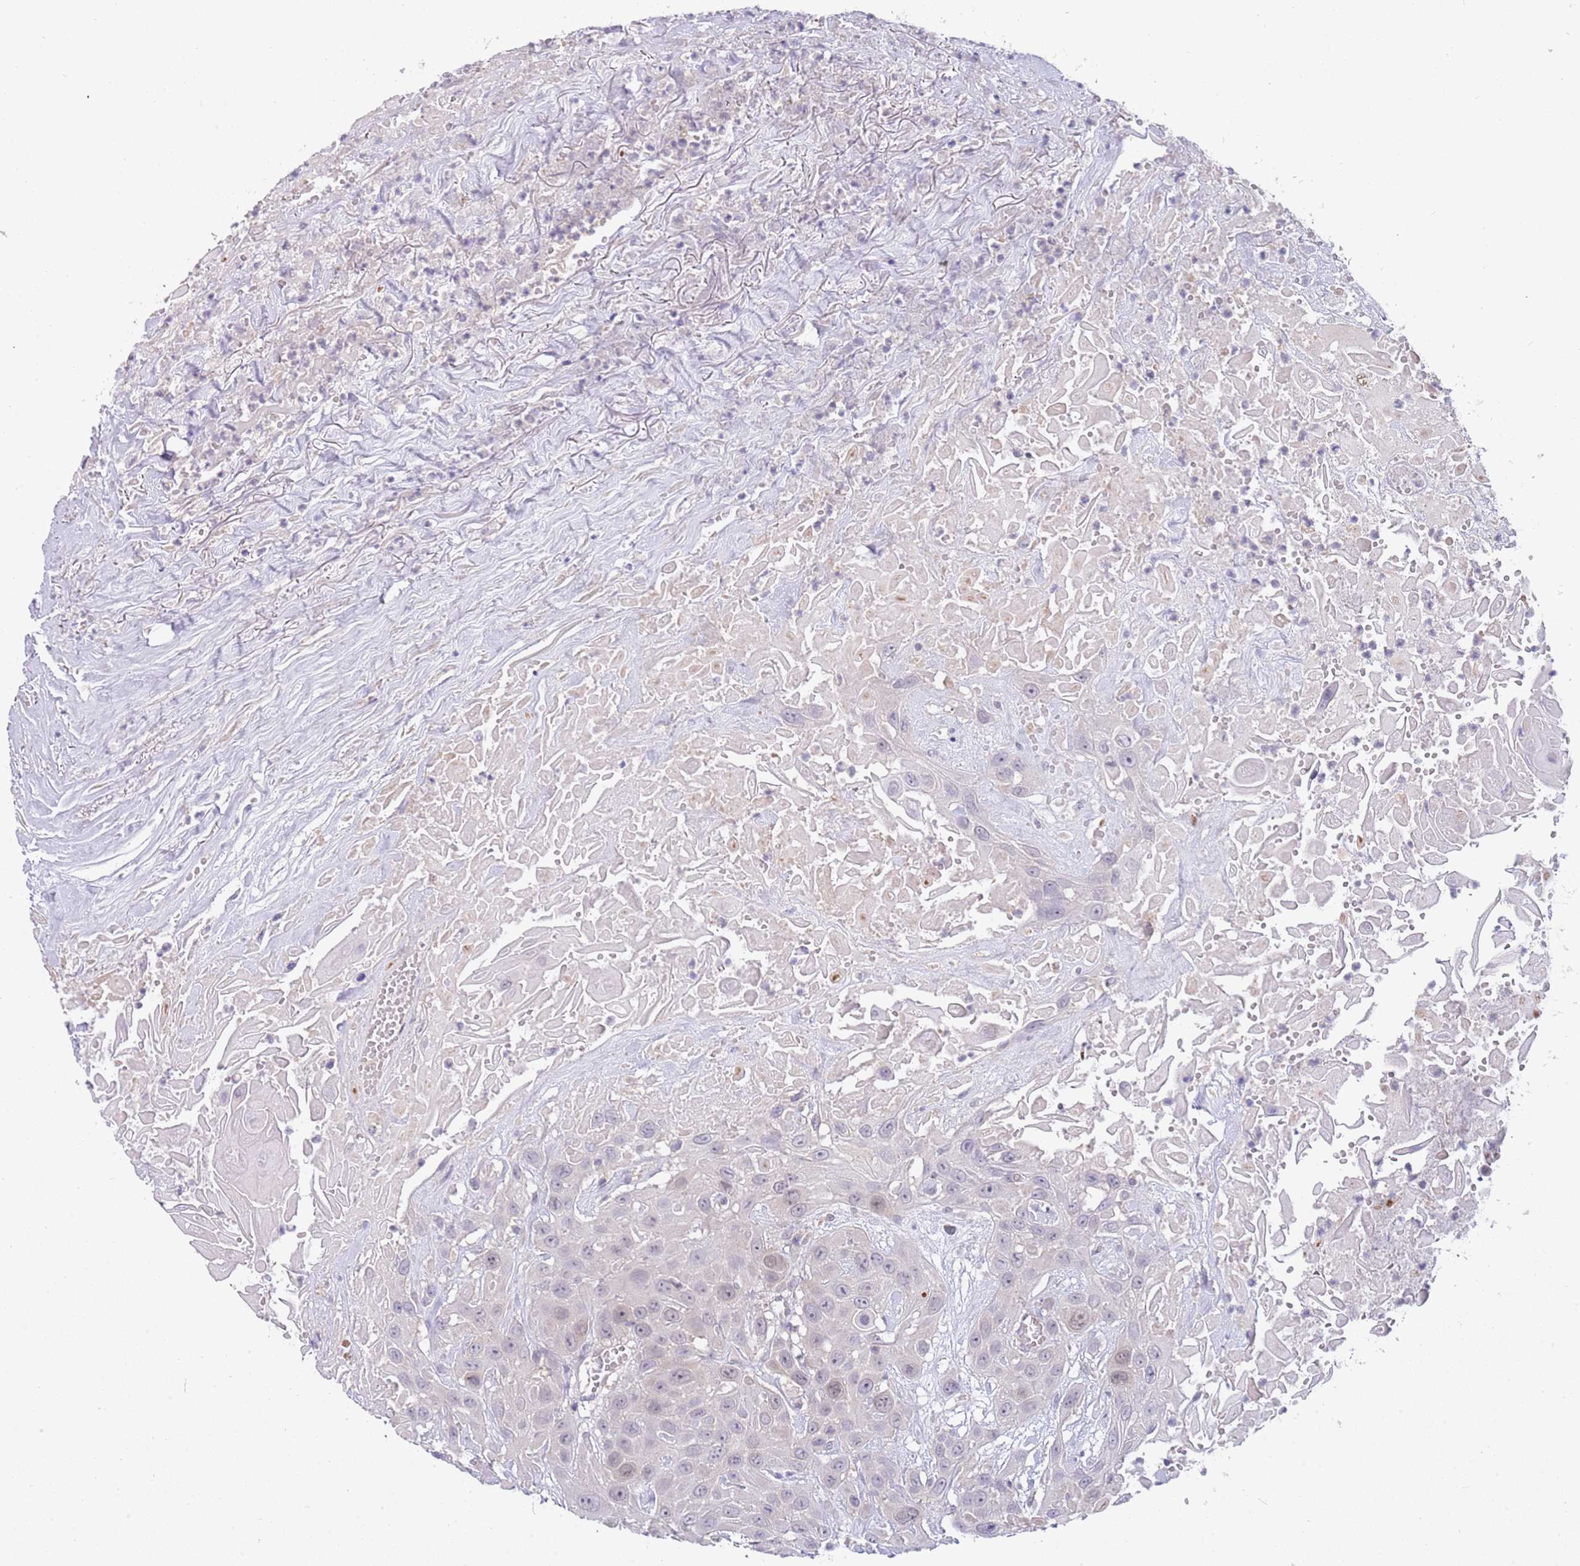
{"staining": {"intensity": "negative", "quantity": "none", "location": "none"}, "tissue": "head and neck cancer", "cell_type": "Tumor cells", "image_type": "cancer", "snomed": [{"axis": "morphology", "description": "Squamous cell carcinoma, NOS"}, {"axis": "topography", "description": "Head-Neck"}], "caption": "Immunohistochemical staining of human head and neck cancer (squamous cell carcinoma) displays no significant expression in tumor cells.", "gene": "PIMREG", "patient": {"sex": "male", "age": 81}}